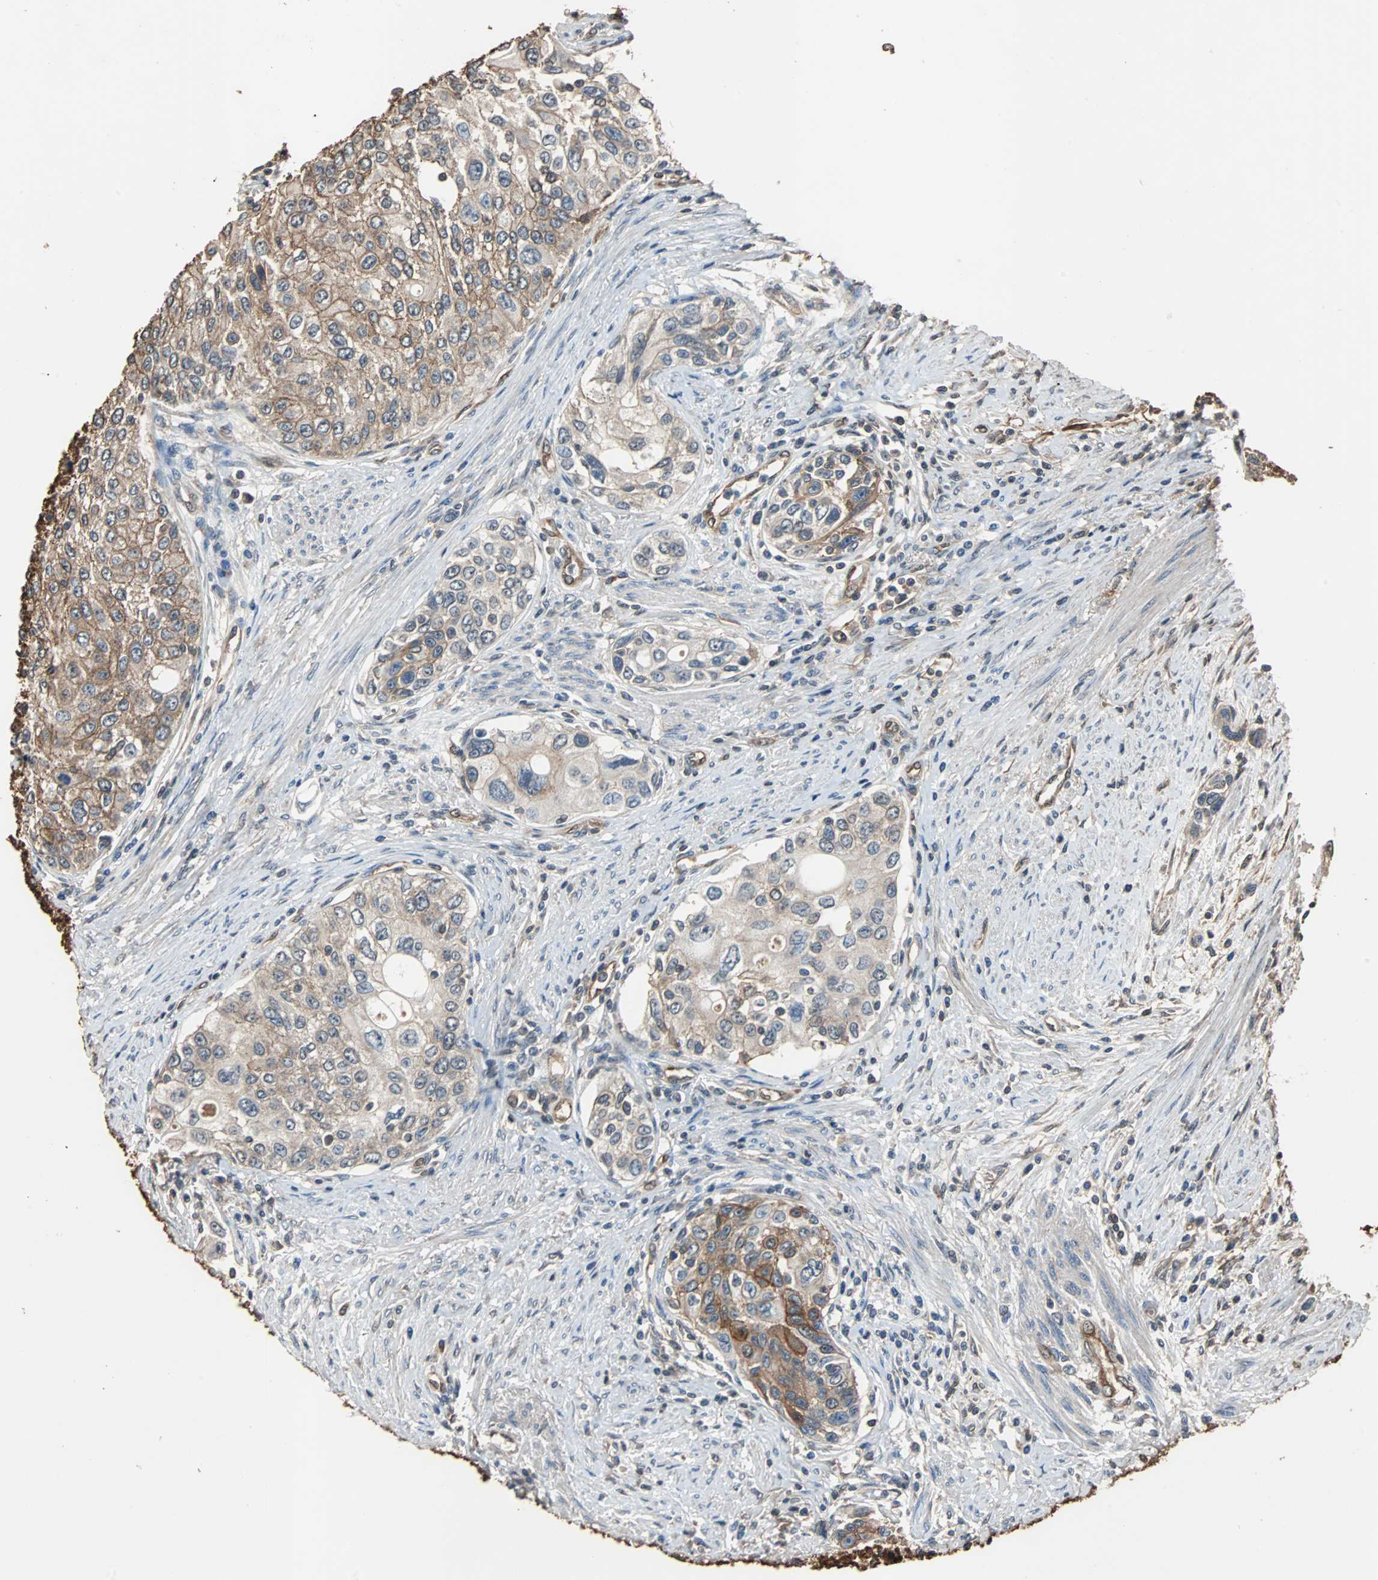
{"staining": {"intensity": "weak", "quantity": ">75%", "location": "cytoplasmic/membranous"}, "tissue": "urothelial cancer", "cell_type": "Tumor cells", "image_type": "cancer", "snomed": [{"axis": "morphology", "description": "Urothelial carcinoma, High grade"}, {"axis": "topography", "description": "Urinary bladder"}], "caption": "Protein expression analysis of high-grade urothelial carcinoma displays weak cytoplasmic/membranous positivity in about >75% of tumor cells.", "gene": "NDRG1", "patient": {"sex": "female", "age": 56}}